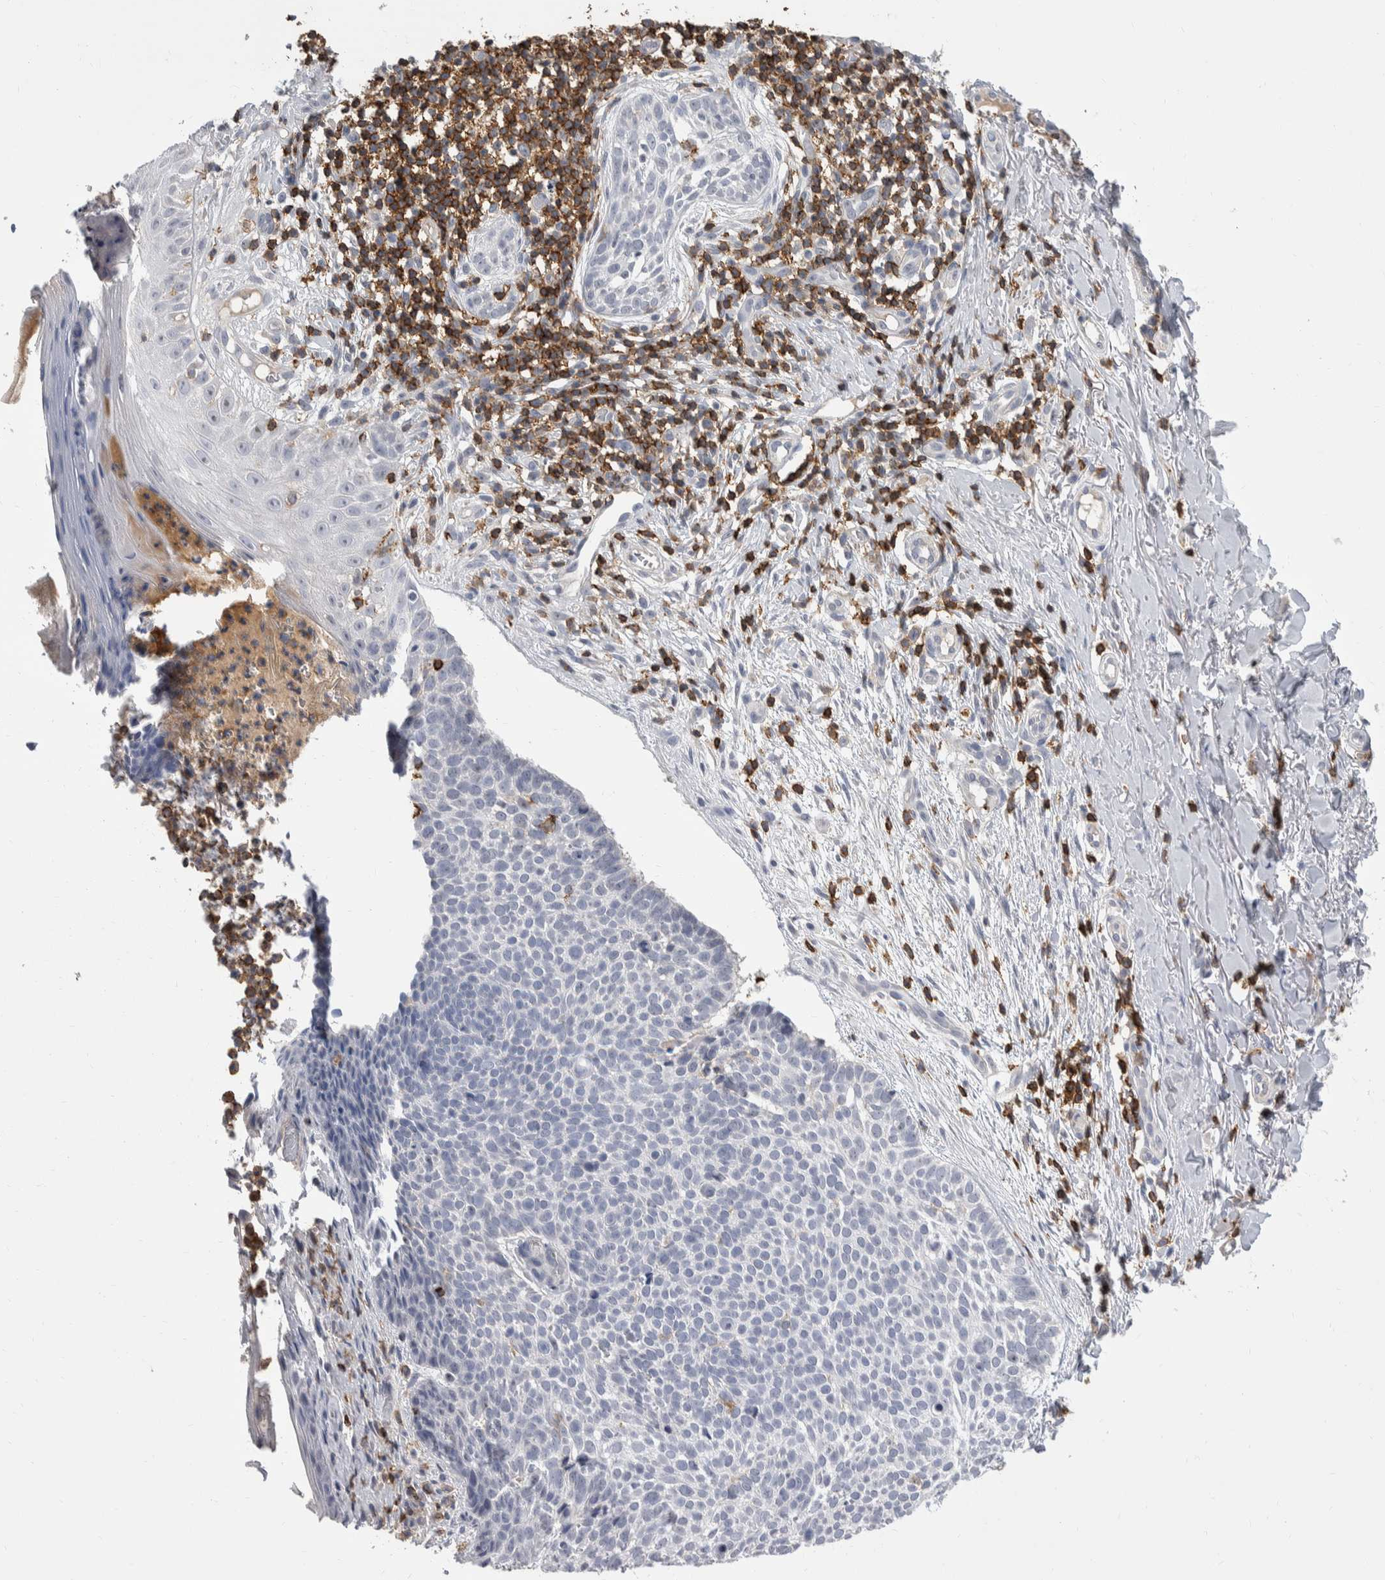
{"staining": {"intensity": "negative", "quantity": "none", "location": "none"}, "tissue": "skin cancer", "cell_type": "Tumor cells", "image_type": "cancer", "snomed": [{"axis": "morphology", "description": "Normal tissue, NOS"}, {"axis": "morphology", "description": "Basal cell carcinoma"}, {"axis": "topography", "description": "Skin"}], "caption": "Immunohistochemical staining of skin basal cell carcinoma reveals no significant expression in tumor cells. (DAB immunohistochemistry with hematoxylin counter stain).", "gene": "CEP295NL", "patient": {"sex": "male", "age": 67}}